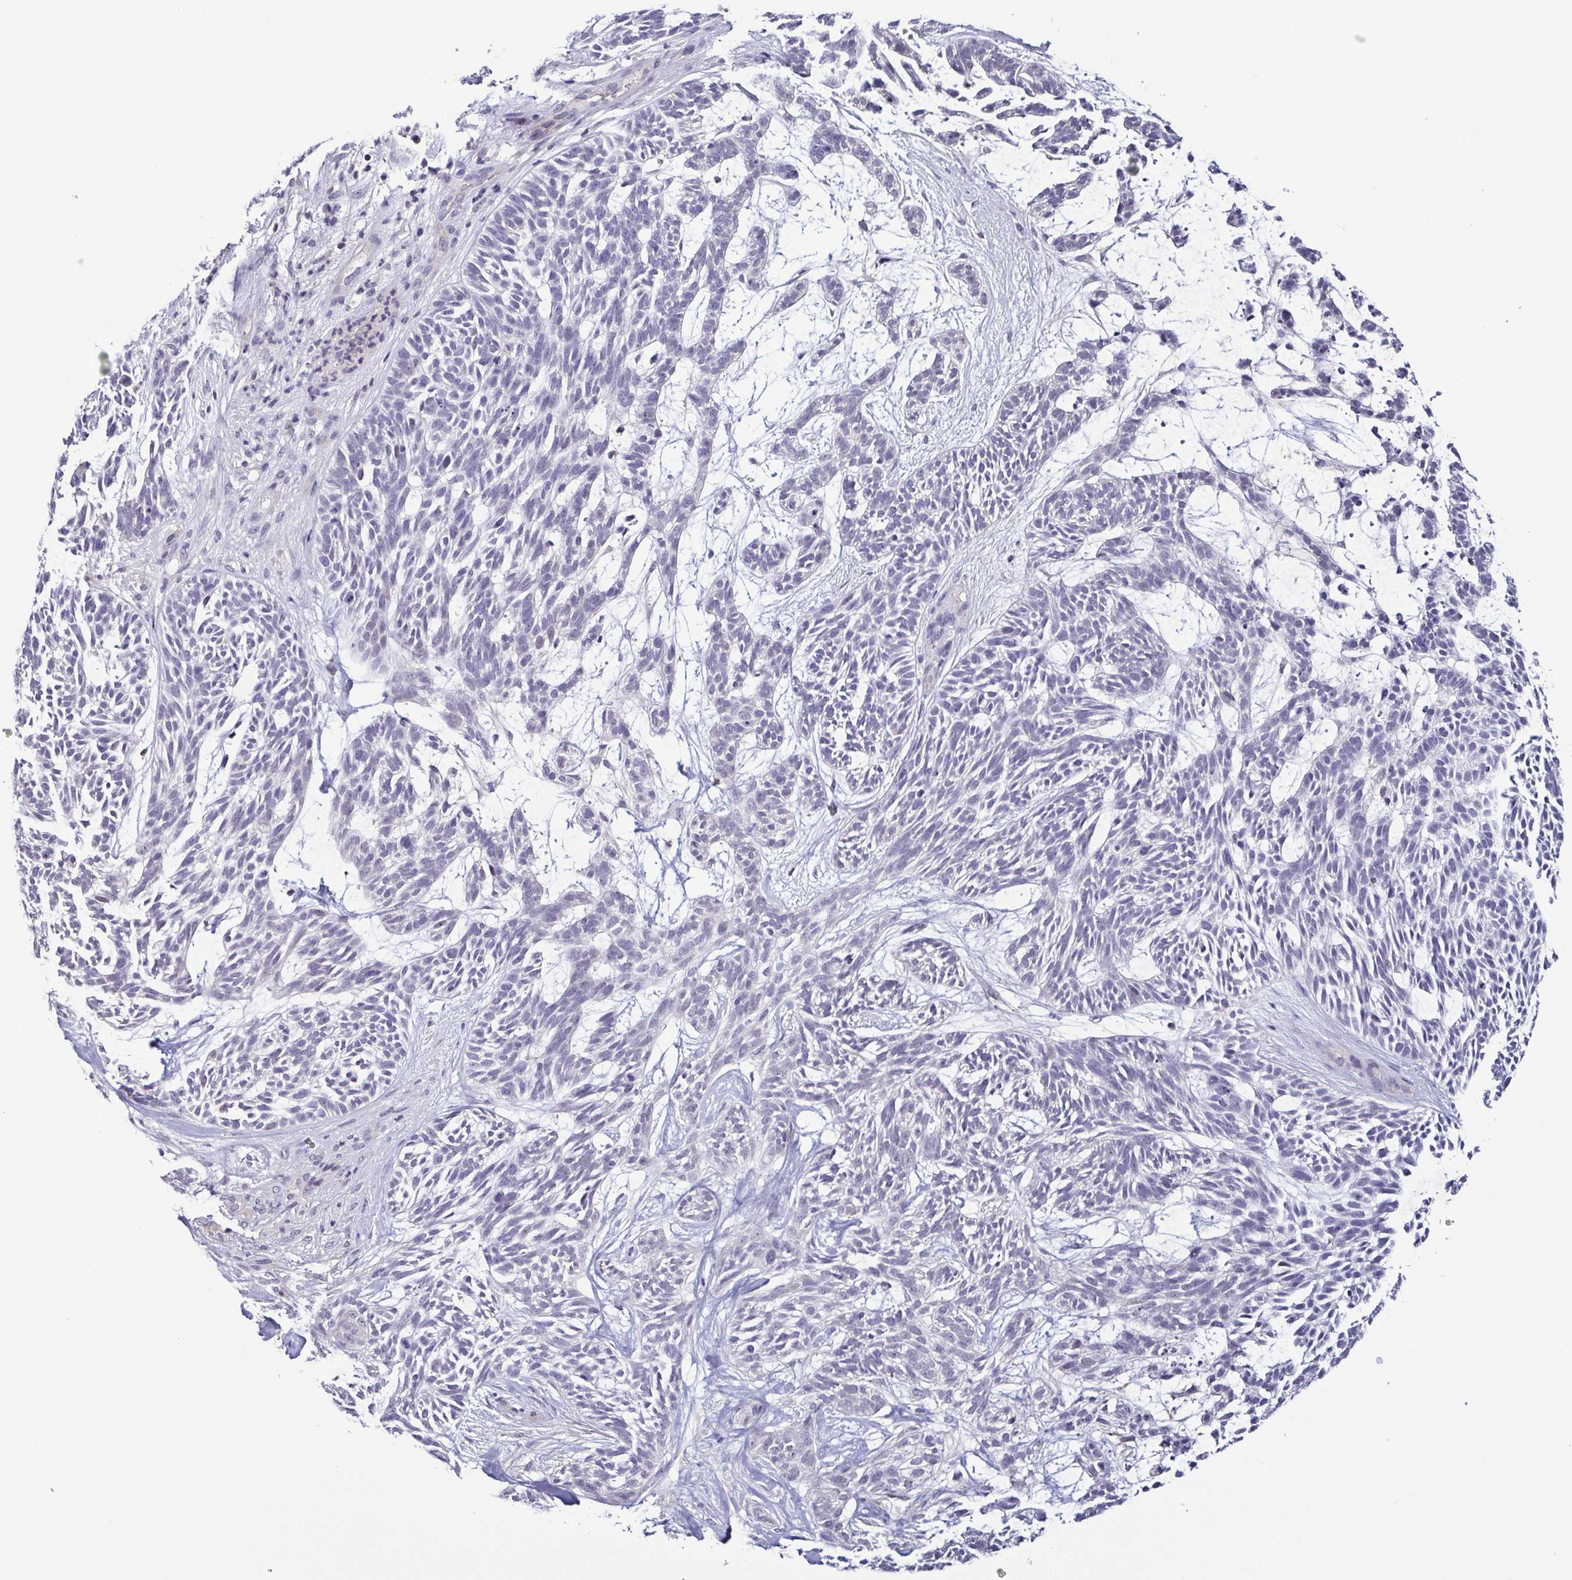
{"staining": {"intensity": "negative", "quantity": "none", "location": "none"}, "tissue": "skin cancer", "cell_type": "Tumor cells", "image_type": "cancer", "snomed": [{"axis": "morphology", "description": "Basal cell carcinoma"}, {"axis": "topography", "description": "Skin"}, {"axis": "topography", "description": "Skin, foot"}], "caption": "The immunohistochemistry (IHC) photomicrograph has no significant positivity in tumor cells of skin basal cell carcinoma tissue. (Immunohistochemistry (ihc), brightfield microscopy, high magnification).", "gene": "TNNT2", "patient": {"sex": "female", "age": 77}}